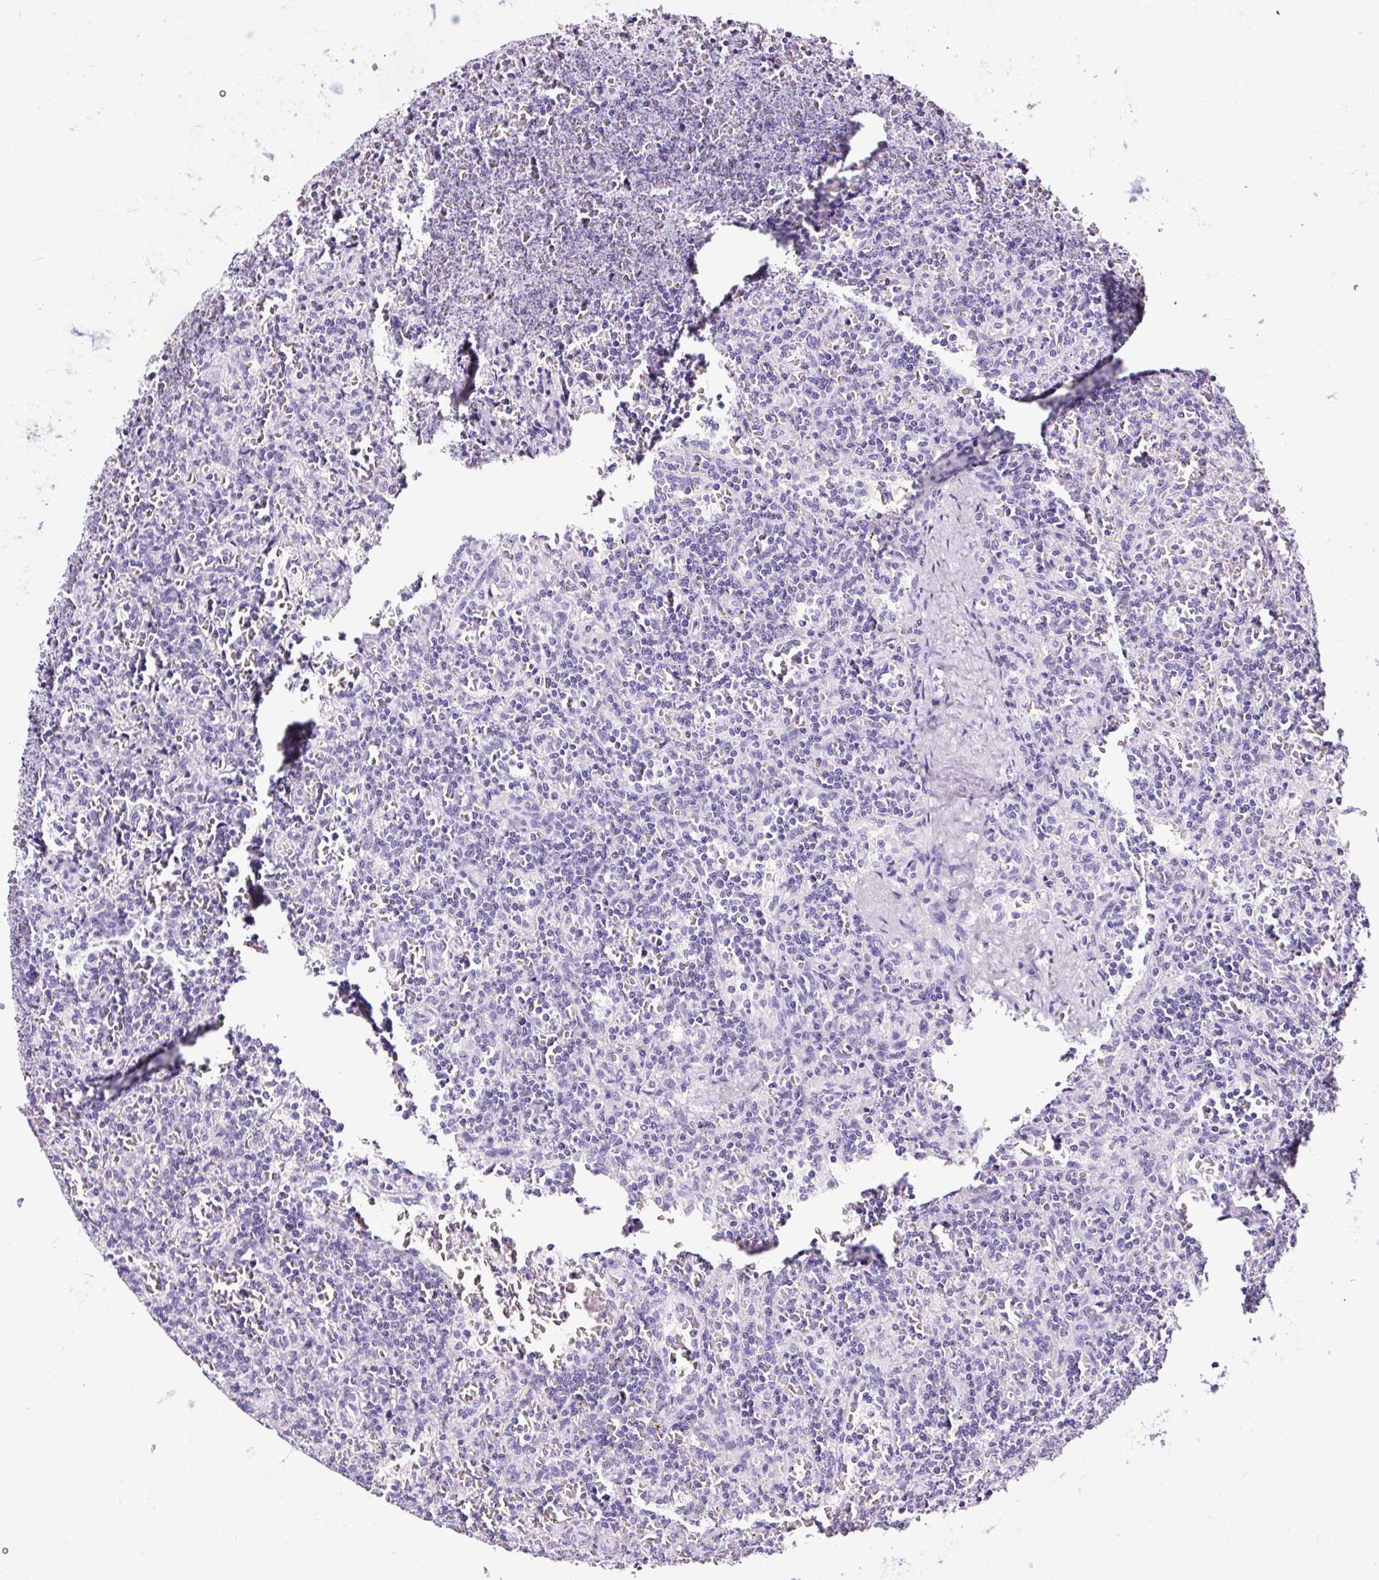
{"staining": {"intensity": "negative", "quantity": "none", "location": "none"}, "tissue": "lymphoma", "cell_type": "Tumor cells", "image_type": "cancer", "snomed": [{"axis": "morphology", "description": "Malignant lymphoma, non-Hodgkin's type, Low grade"}, {"axis": "topography", "description": "Spleen"}], "caption": "IHC micrograph of neoplastic tissue: human lymphoma stained with DAB exhibits no significant protein staining in tumor cells.", "gene": "NPHS2", "patient": {"sex": "male", "age": 73}}